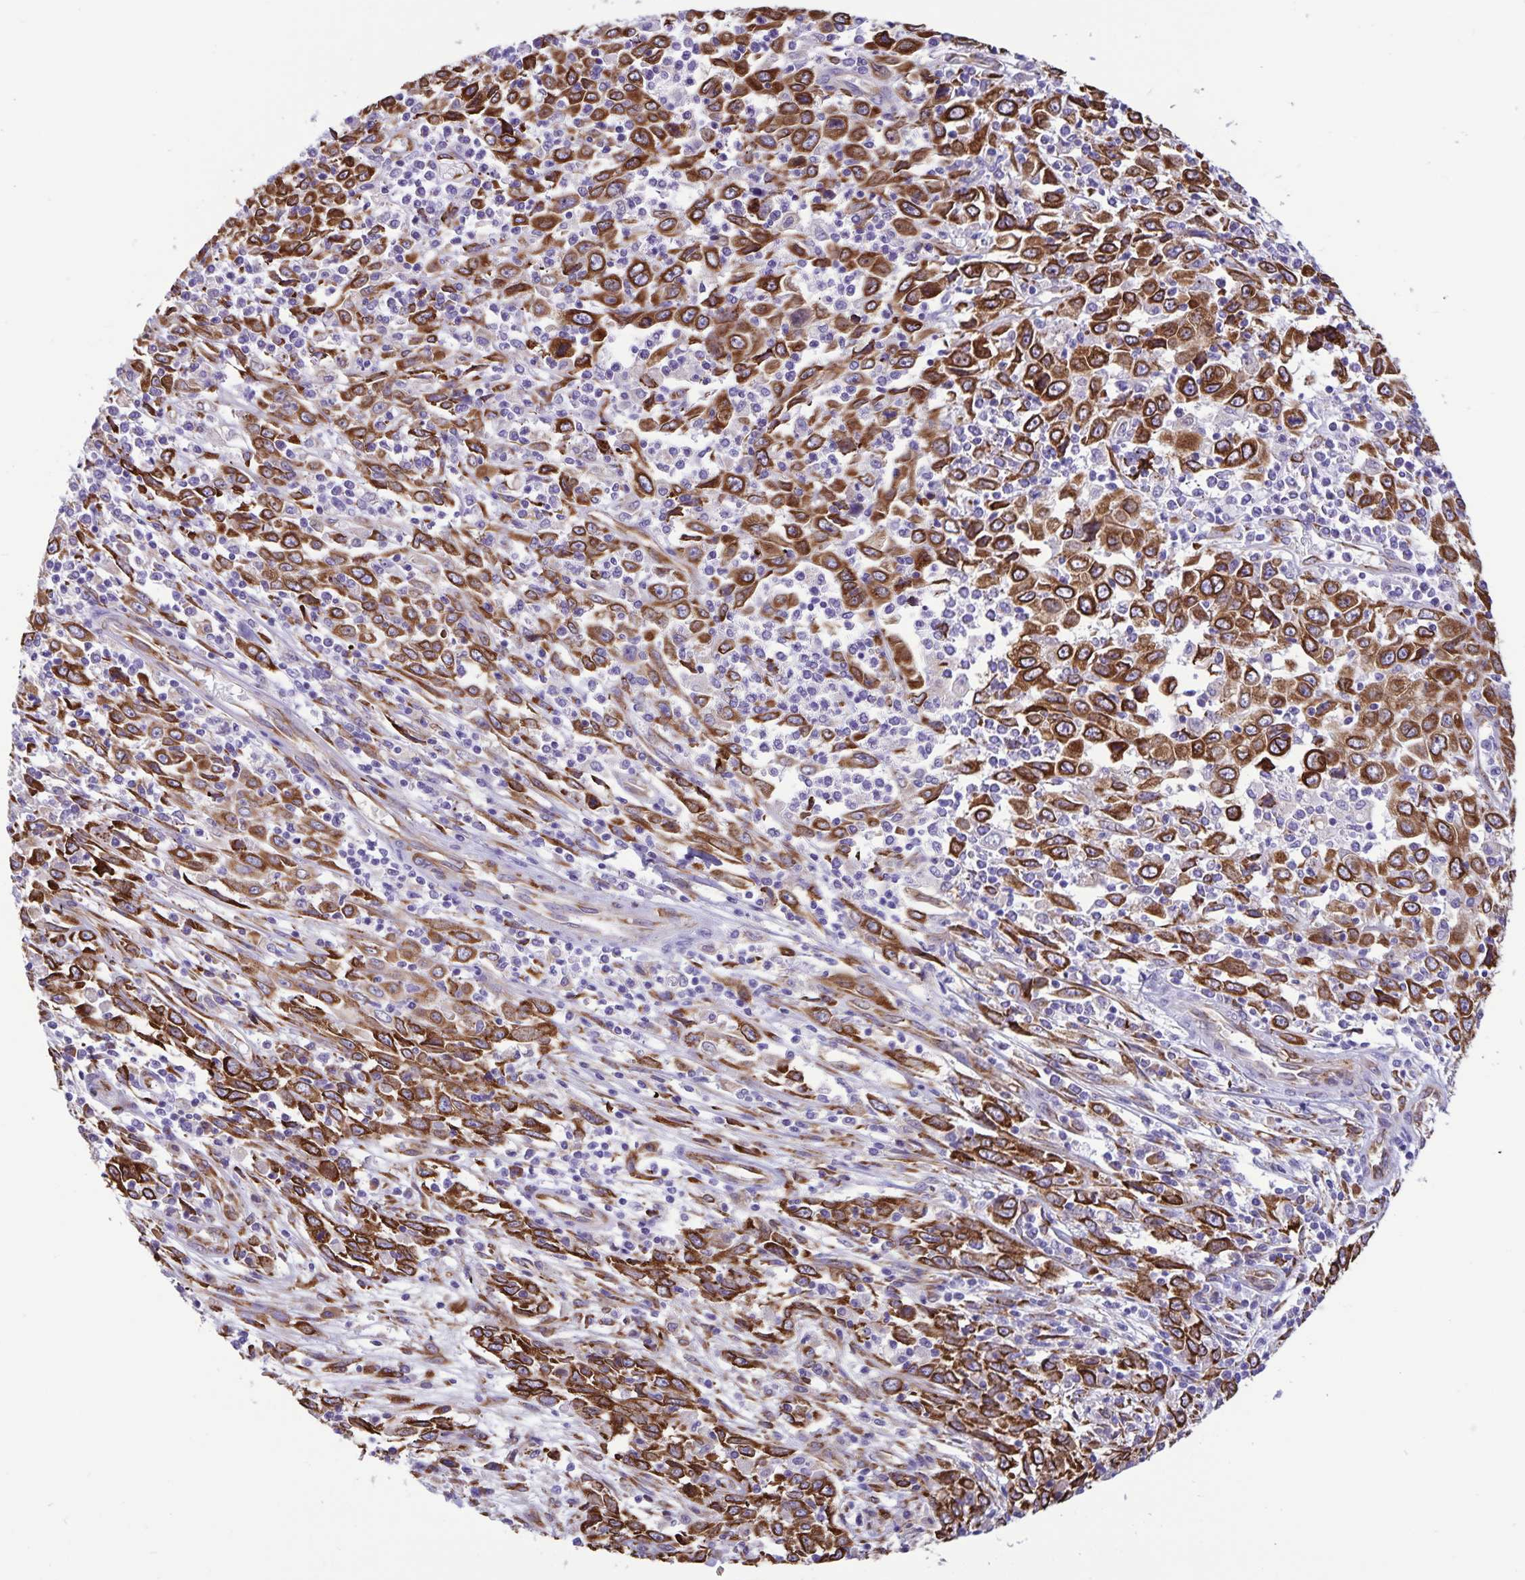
{"staining": {"intensity": "strong", "quantity": ">75%", "location": "cytoplasmic/membranous"}, "tissue": "cervical cancer", "cell_type": "Tumor cells", "image_type": "cancer", "snomed": [{"axis": "morphology", "description": "Adenocarcinoma, NOS"}, {"axis": "topography", "description": "Cervix"}], "caption": "Immunohistochemistry (IHC) (DAB) staining of human cervical adenocarcinoma demonstrates strong cytoplasmic/membranous protein positivity in approximately >75% of tumor cells.", "gene": "RCN1", "patient": {"sex": "female", "age": 40}}